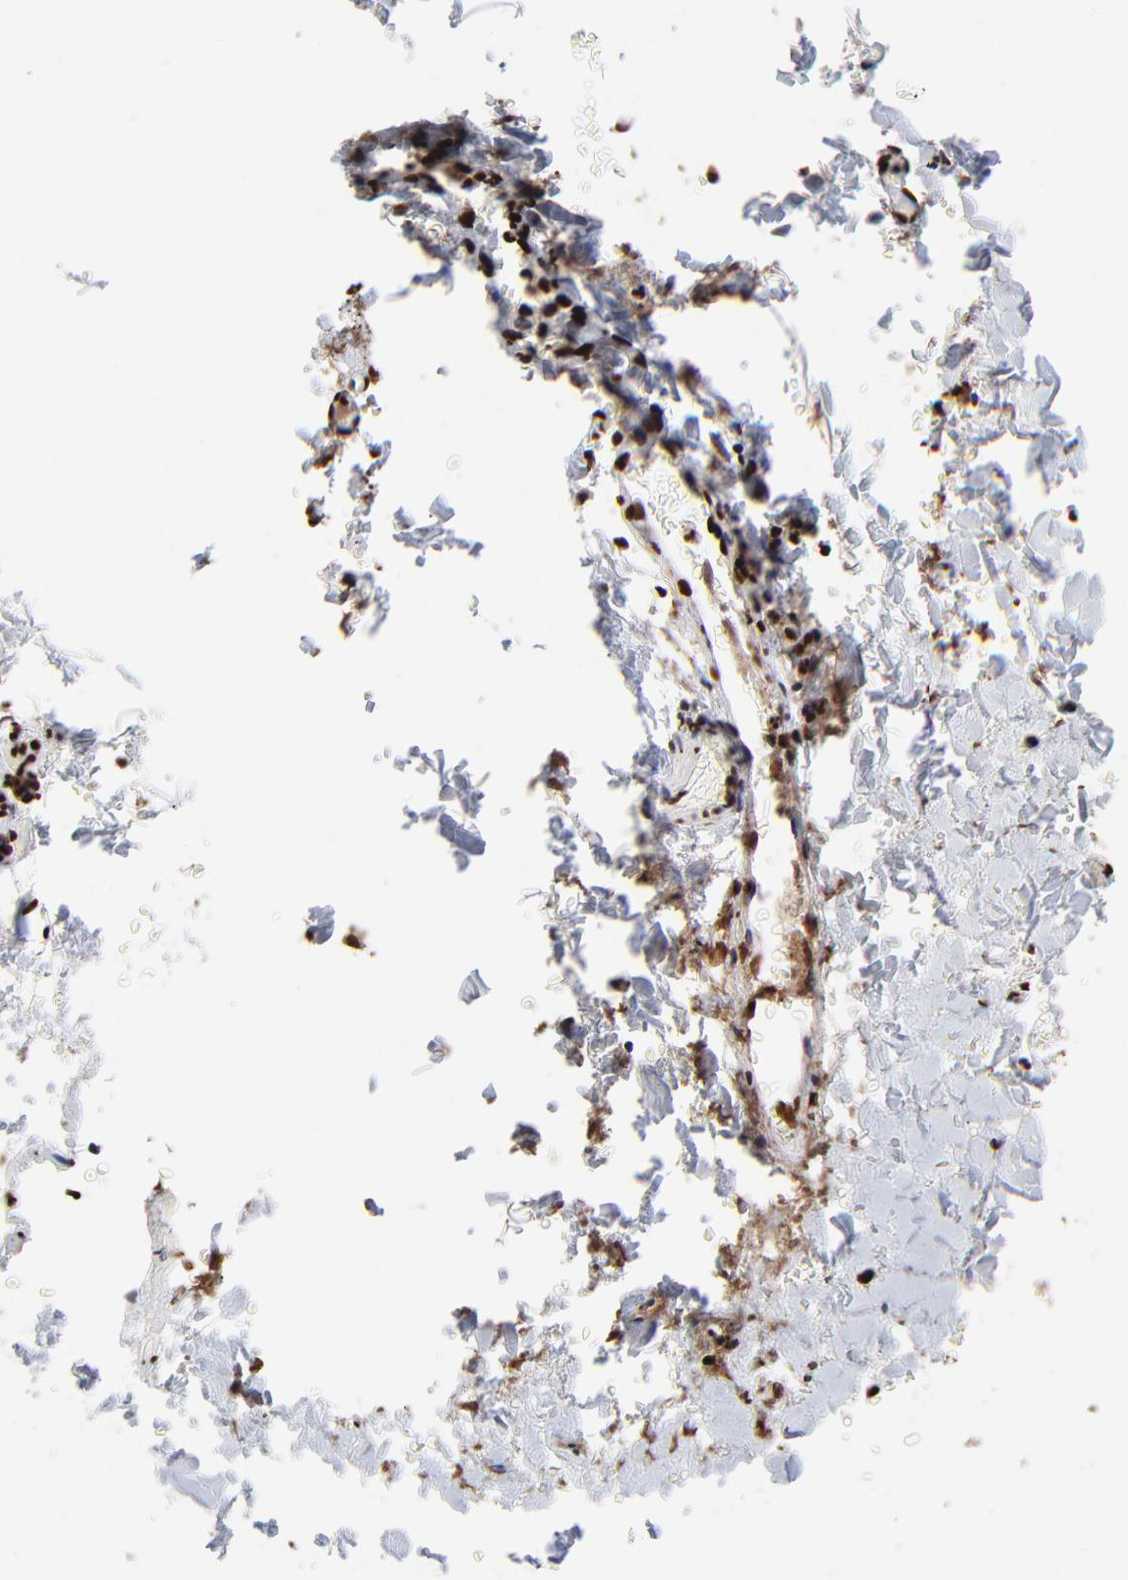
{"staining": {"intensity": "strong", "quantity": ">75%", "location": "nuclear"}, "tissue": "lung cancer", "cell_type": "Tumor cells", "image_type": "cancer", "snomed": [{"axis": "morphology", "description": "Adenocarcinoma, NOS"}, {"axis": "topography", "description": "Lung"}], "caption": "Human lung cancer stained for a protein (brown) shows strong nuclear positive positivity in about >75% of tumor cells.", "gene": "ZNF544", "patient": {"sex": "female", "age": 44}}